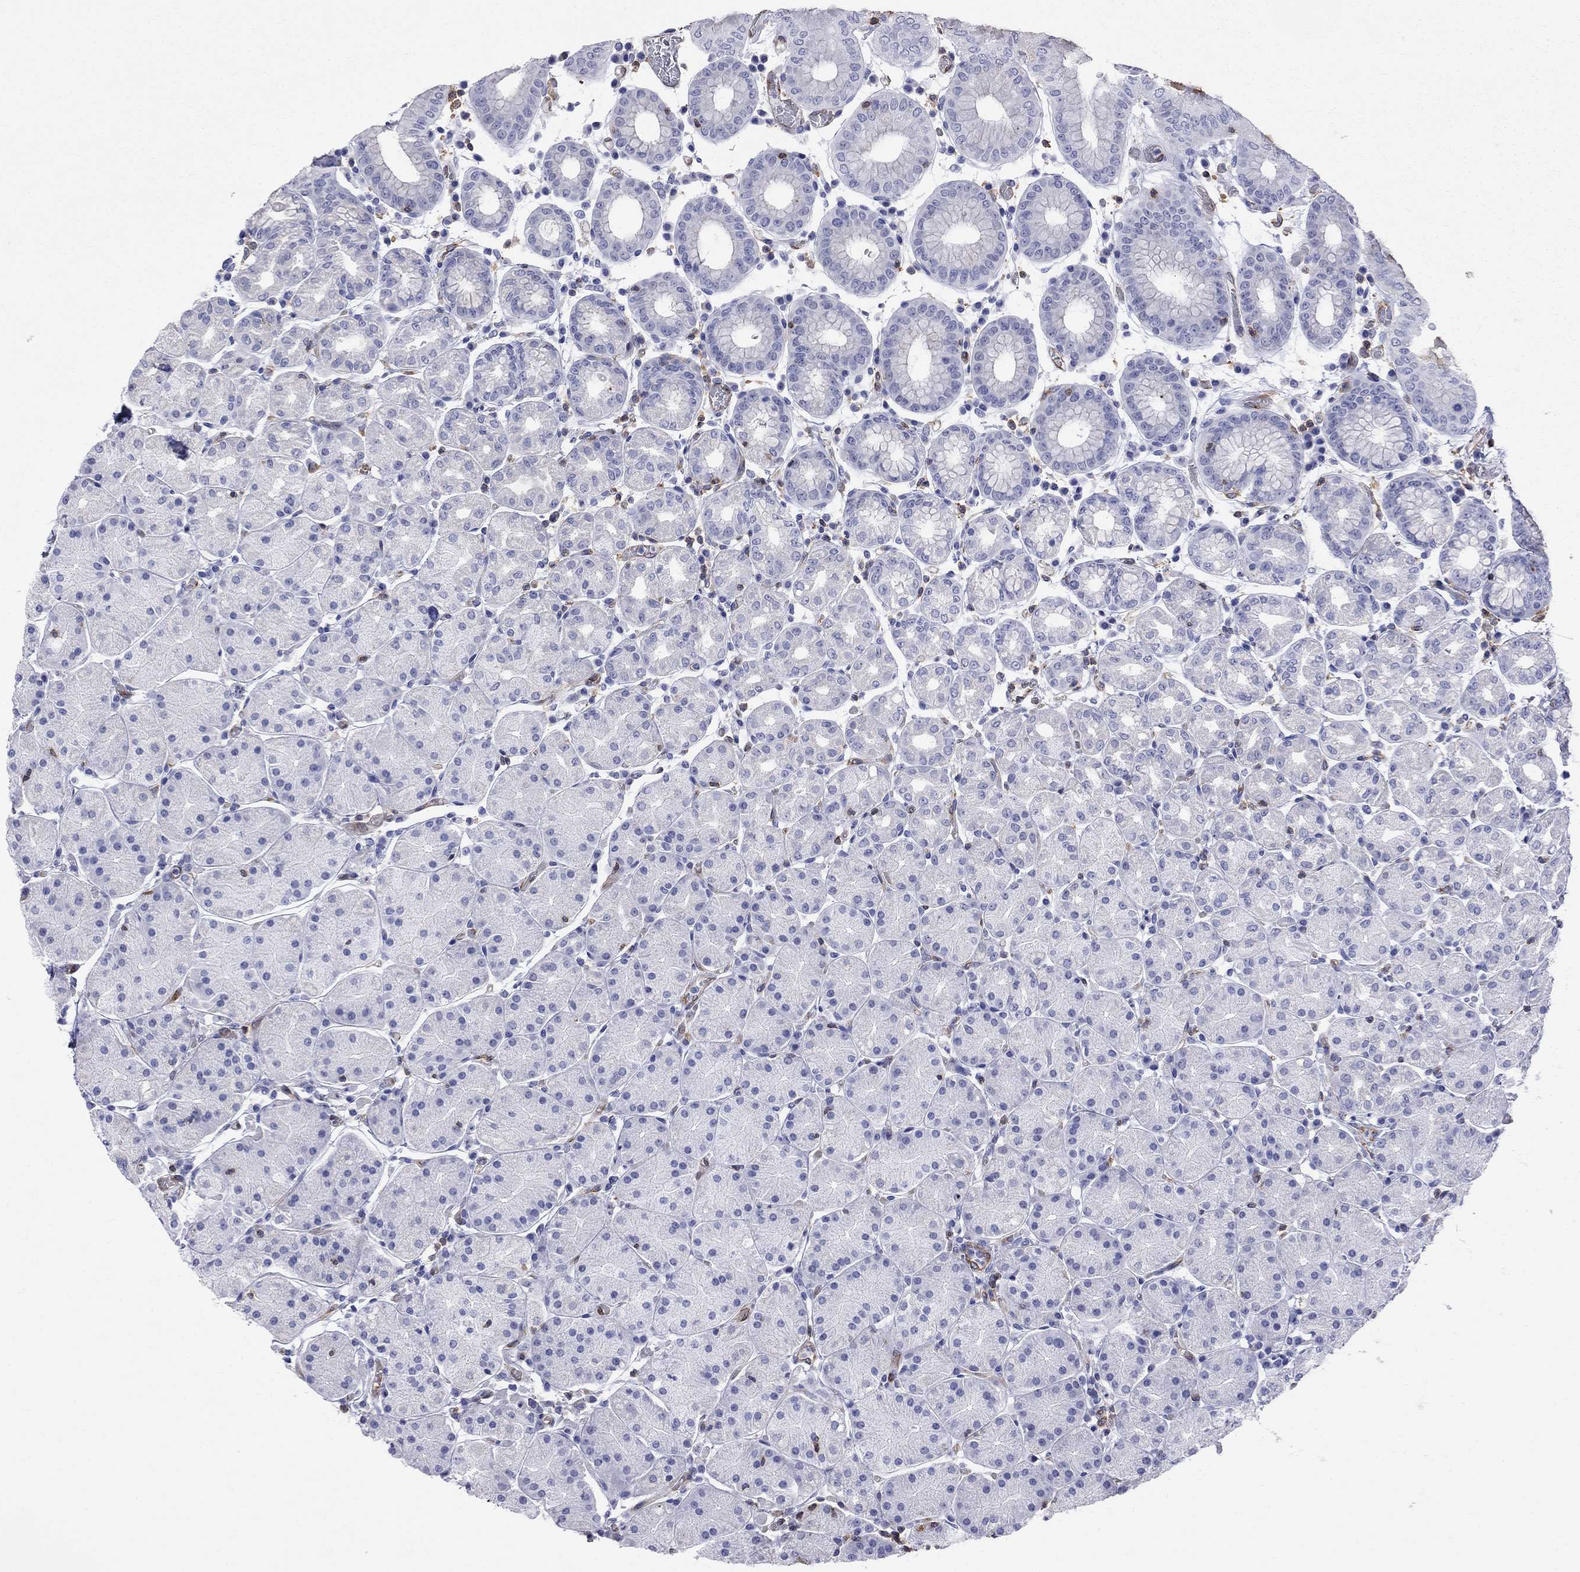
{"staining": {"intensity": "negative", "quantity": "none", "location": "none"}, "tissue": "stomach", "cell_type": "Glandular cells", "image_type": "normal", "snomed": [{"axis": "morphology", "description": "Normal tissue, NOS"}, {"axis": "topography", "description": "Stomach"}], "caption": "DAB (3,3'-diaminobenzidine) immunohistochemical staining of normal human stomach displays no significant positivity in glandular cells.", "gene": "ABI3", "patient": {"sex": "male", "age": 54}}